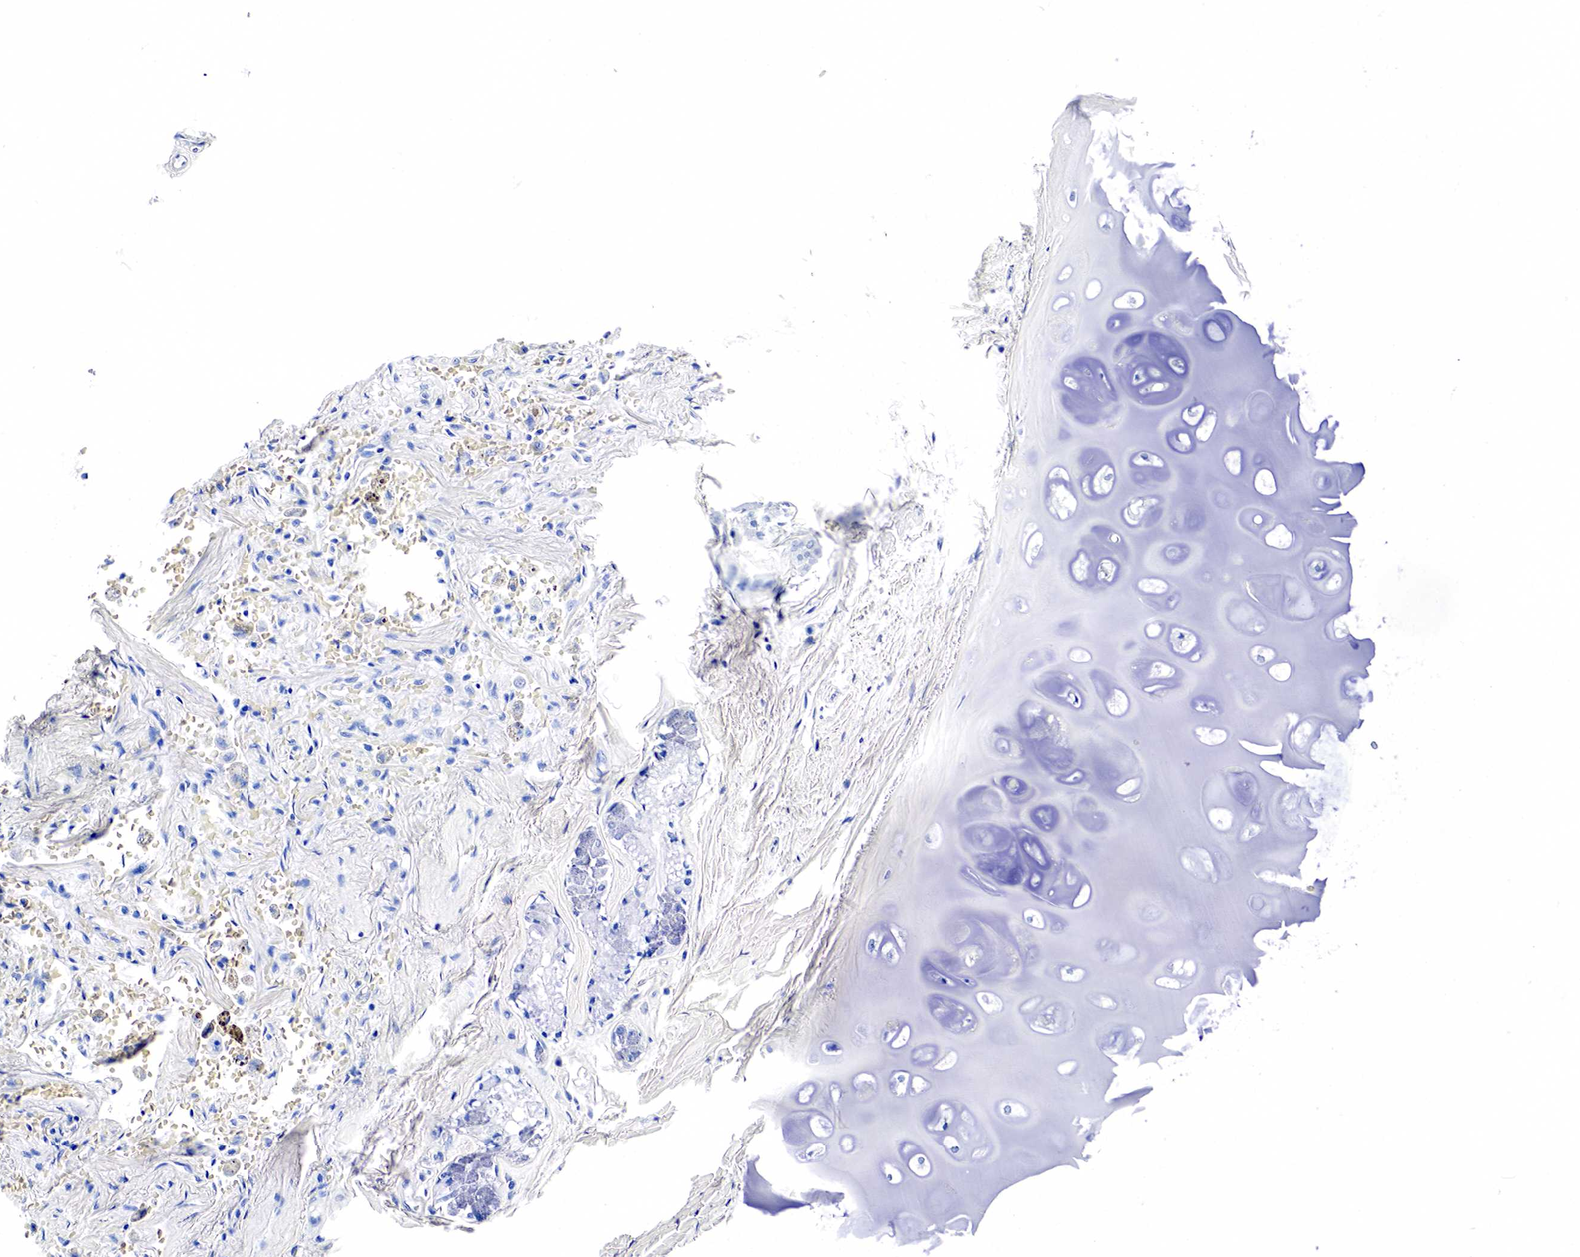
{"staining": {"intensity": "negative", "quantity": "none", "location": "none"}, "tissue": "adipose tissue", "cell_type": "Adipocytes", "image_type": "normal", "snomed": [{"axis": "morphology", "description": "Normal tissue, NOS"}, {"axis": "topography", "description": "Cartilage tissue"}, {"axis": "topography", "description": "Lung"}], "caption": "IHC photomicrograph of unremarkable adipose tissue: human adipose tissue stained with DAB (3,3'-diaminobenzidine) exhibits no significant protein expression in adipocytes.", "gene": "GCG", "patient": {"sex": "male", "age": 65}}